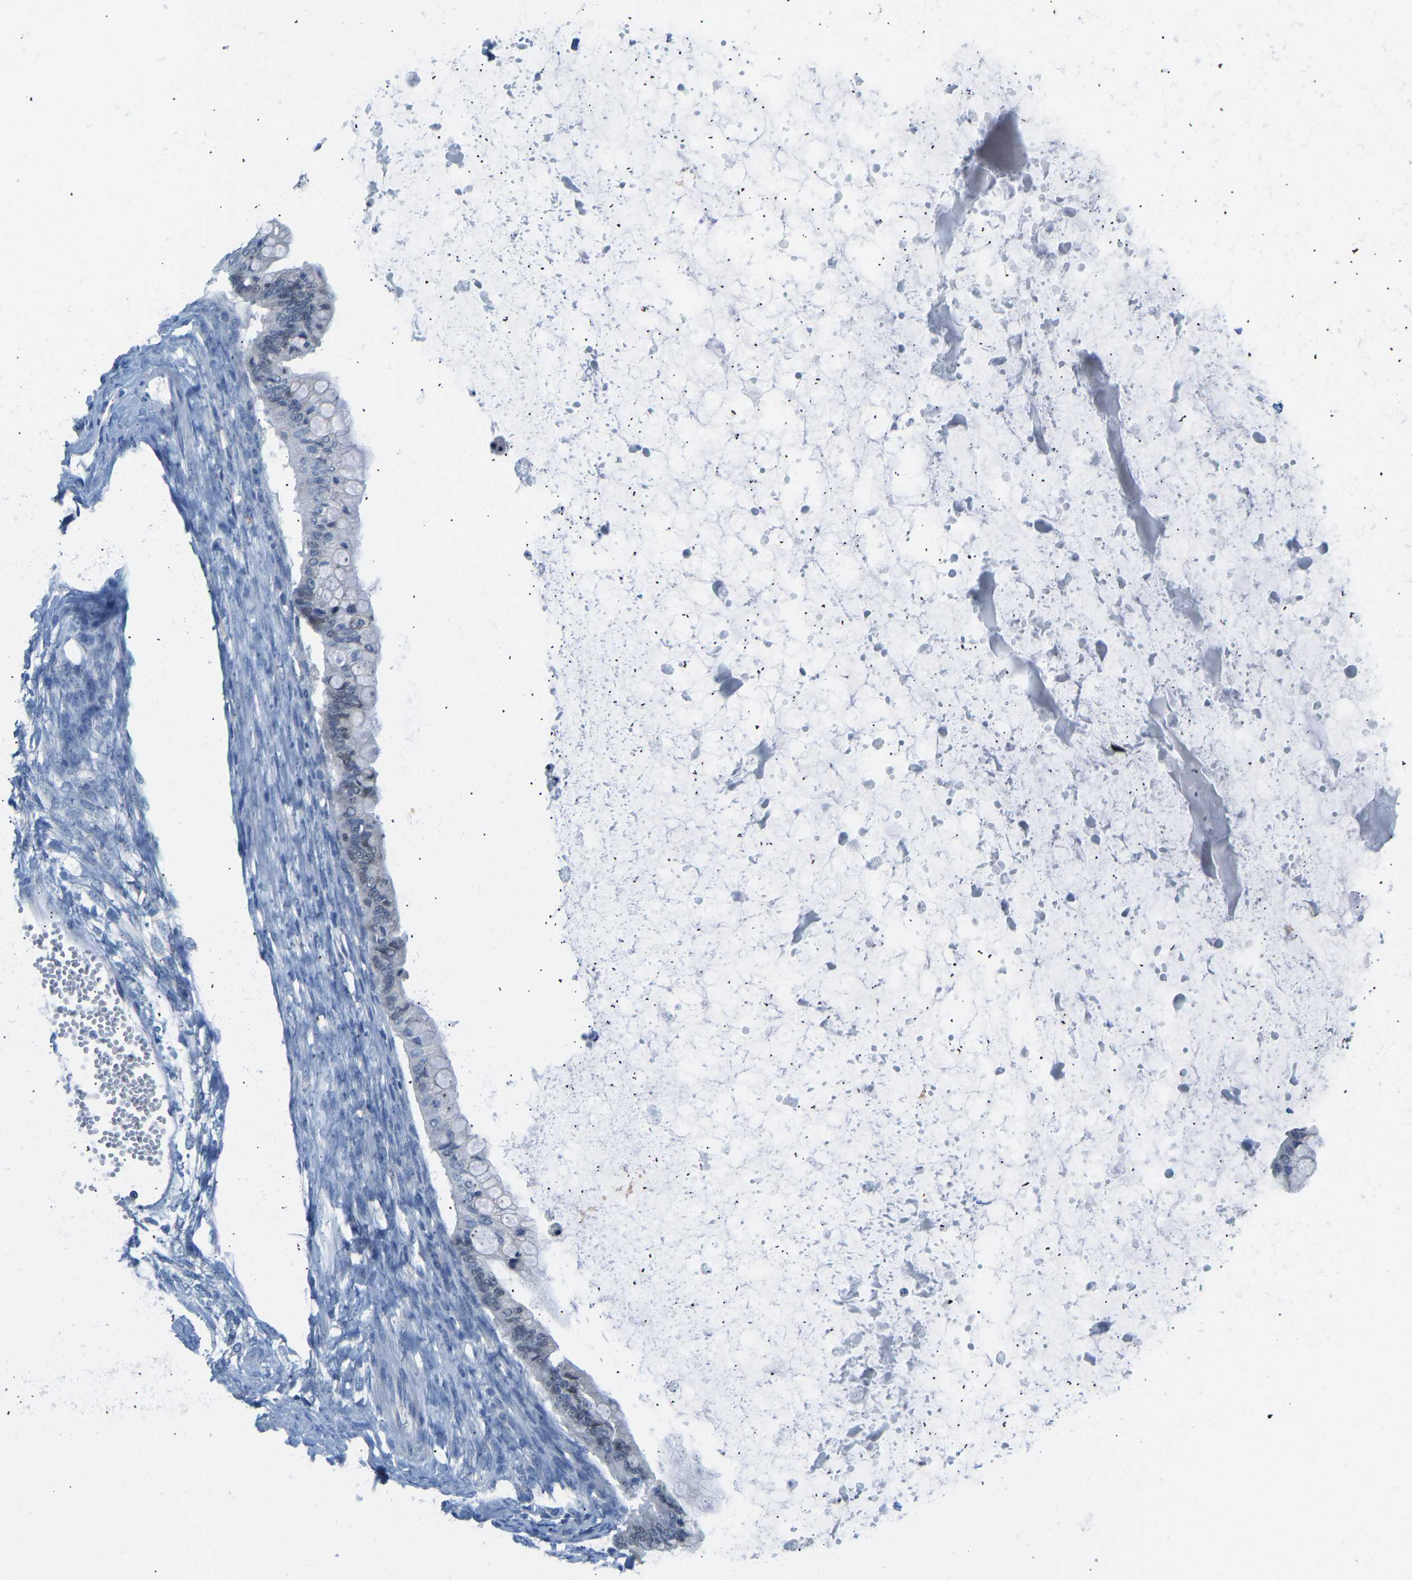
{"staining": {"intensity": "negative", "quantity": "none", "location": "none"}, "tissue": "ovarian cancer", "cell_type": "Tumor cells", "image_type": "cancer", "snomed": [{"axis": "morphology", "description": "Cystadenocarcinoma, mucinous, NOS"}, {"axis": "topography", "description": "Ovary"}], "caption": "The immunohistochemistry (IHC) histopathology image has no significant staining in tumor cells of ovarian cancer (mucinous cystadenocarcinoma) tissue.", "gene": "VRK1", "patient": {"sex": "female", "age": 57}}